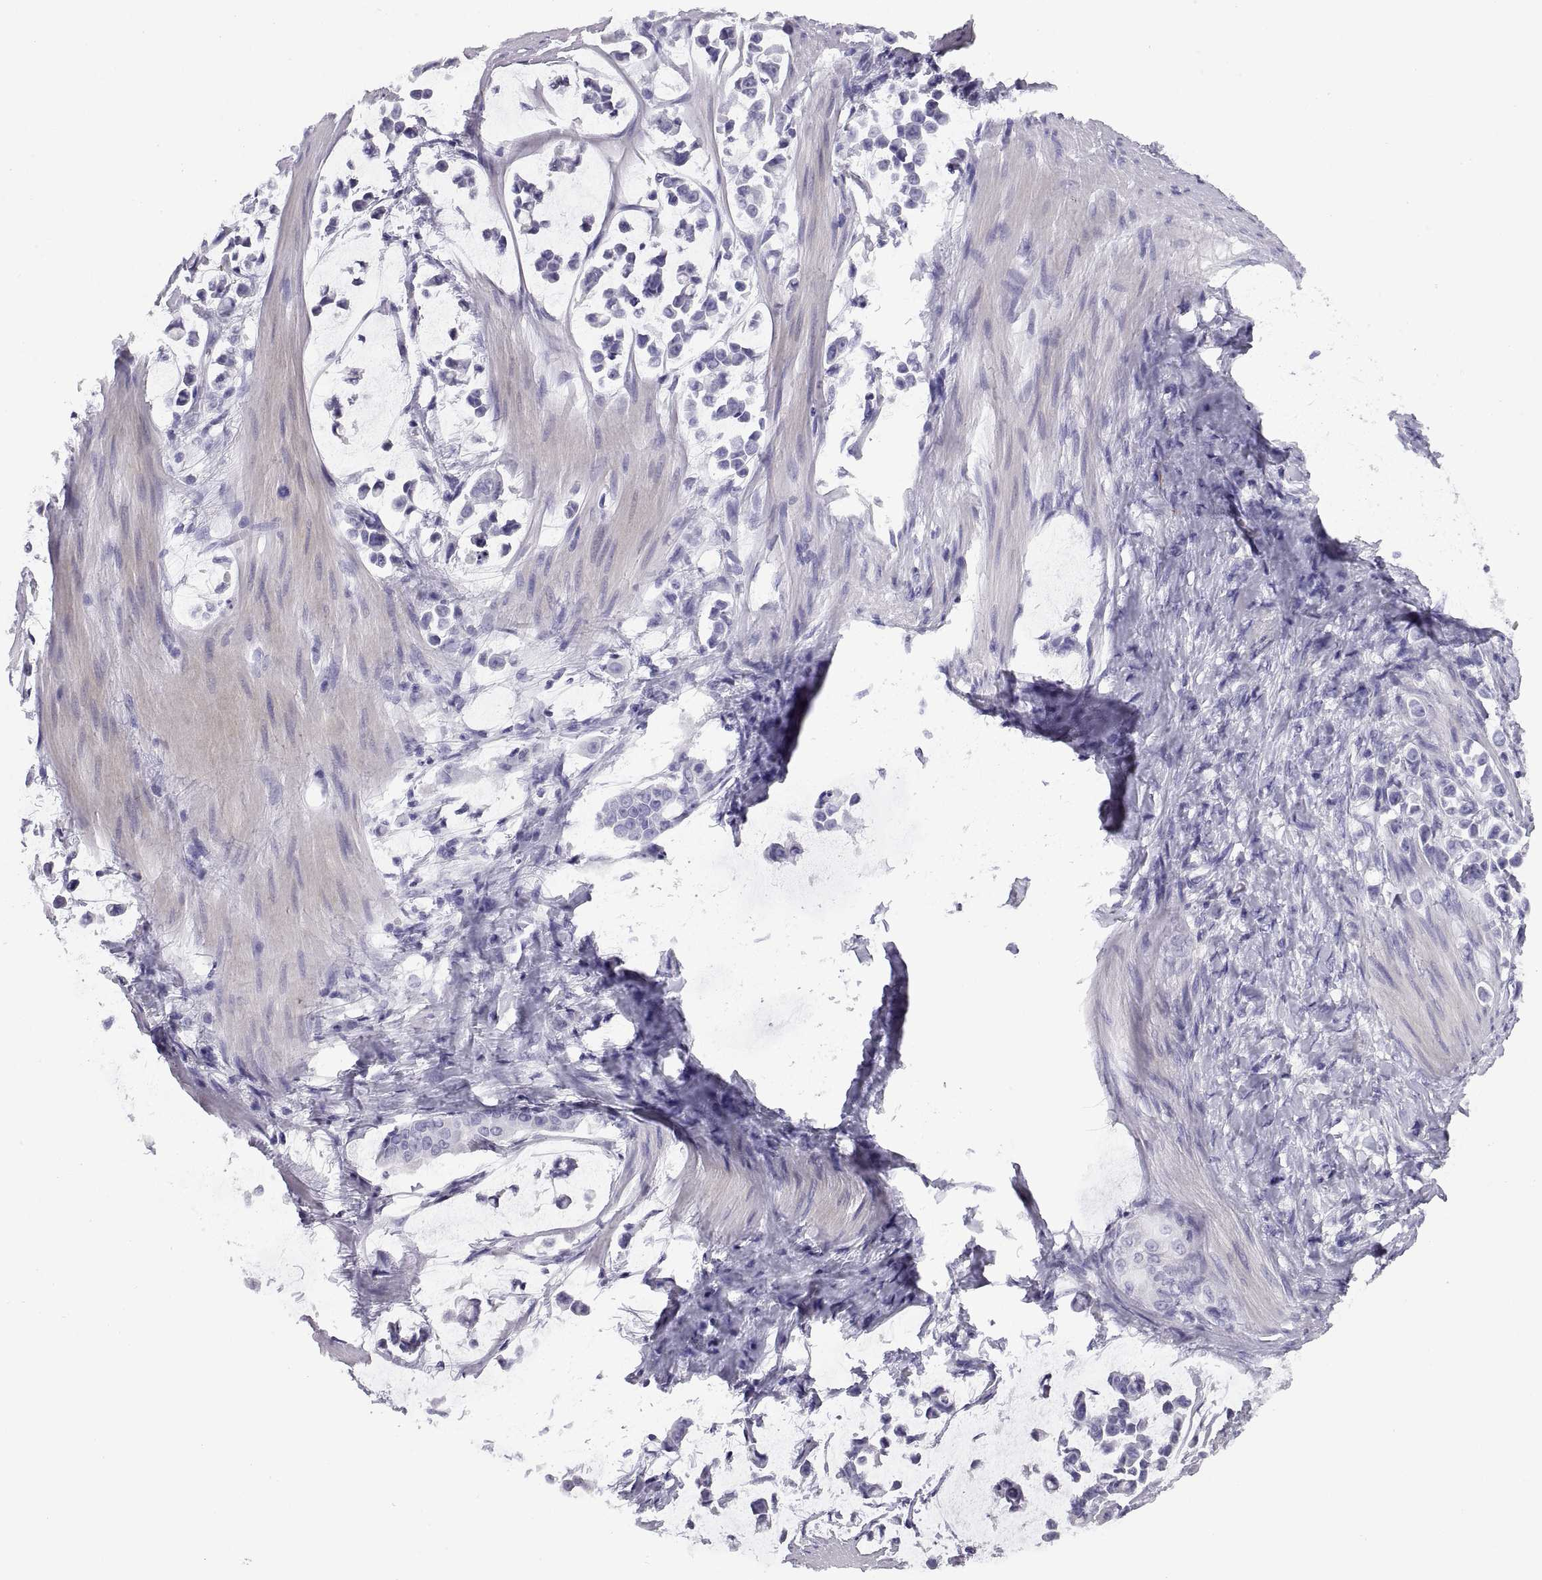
{"staining": {"intensity": "negative", "quantity": "none", "location": "none"}, "tissue": "stomach cancer", "cell_type": "Tumor cells", "image_type": "cancer", "snomed": [{"axis": "morphology", "description": "Adenocarcinoma, NOS"}, {"axis": "topography", "description": "Stomach"}], "caption": "This histopathology image is of stomach cancer stained with IHC to label a protein in brown with the nuclei are counter-stained blue. There is no positivity in tumor cells.", "gene": "RGS20", "patient": {"sex": "male", "age": 82}}